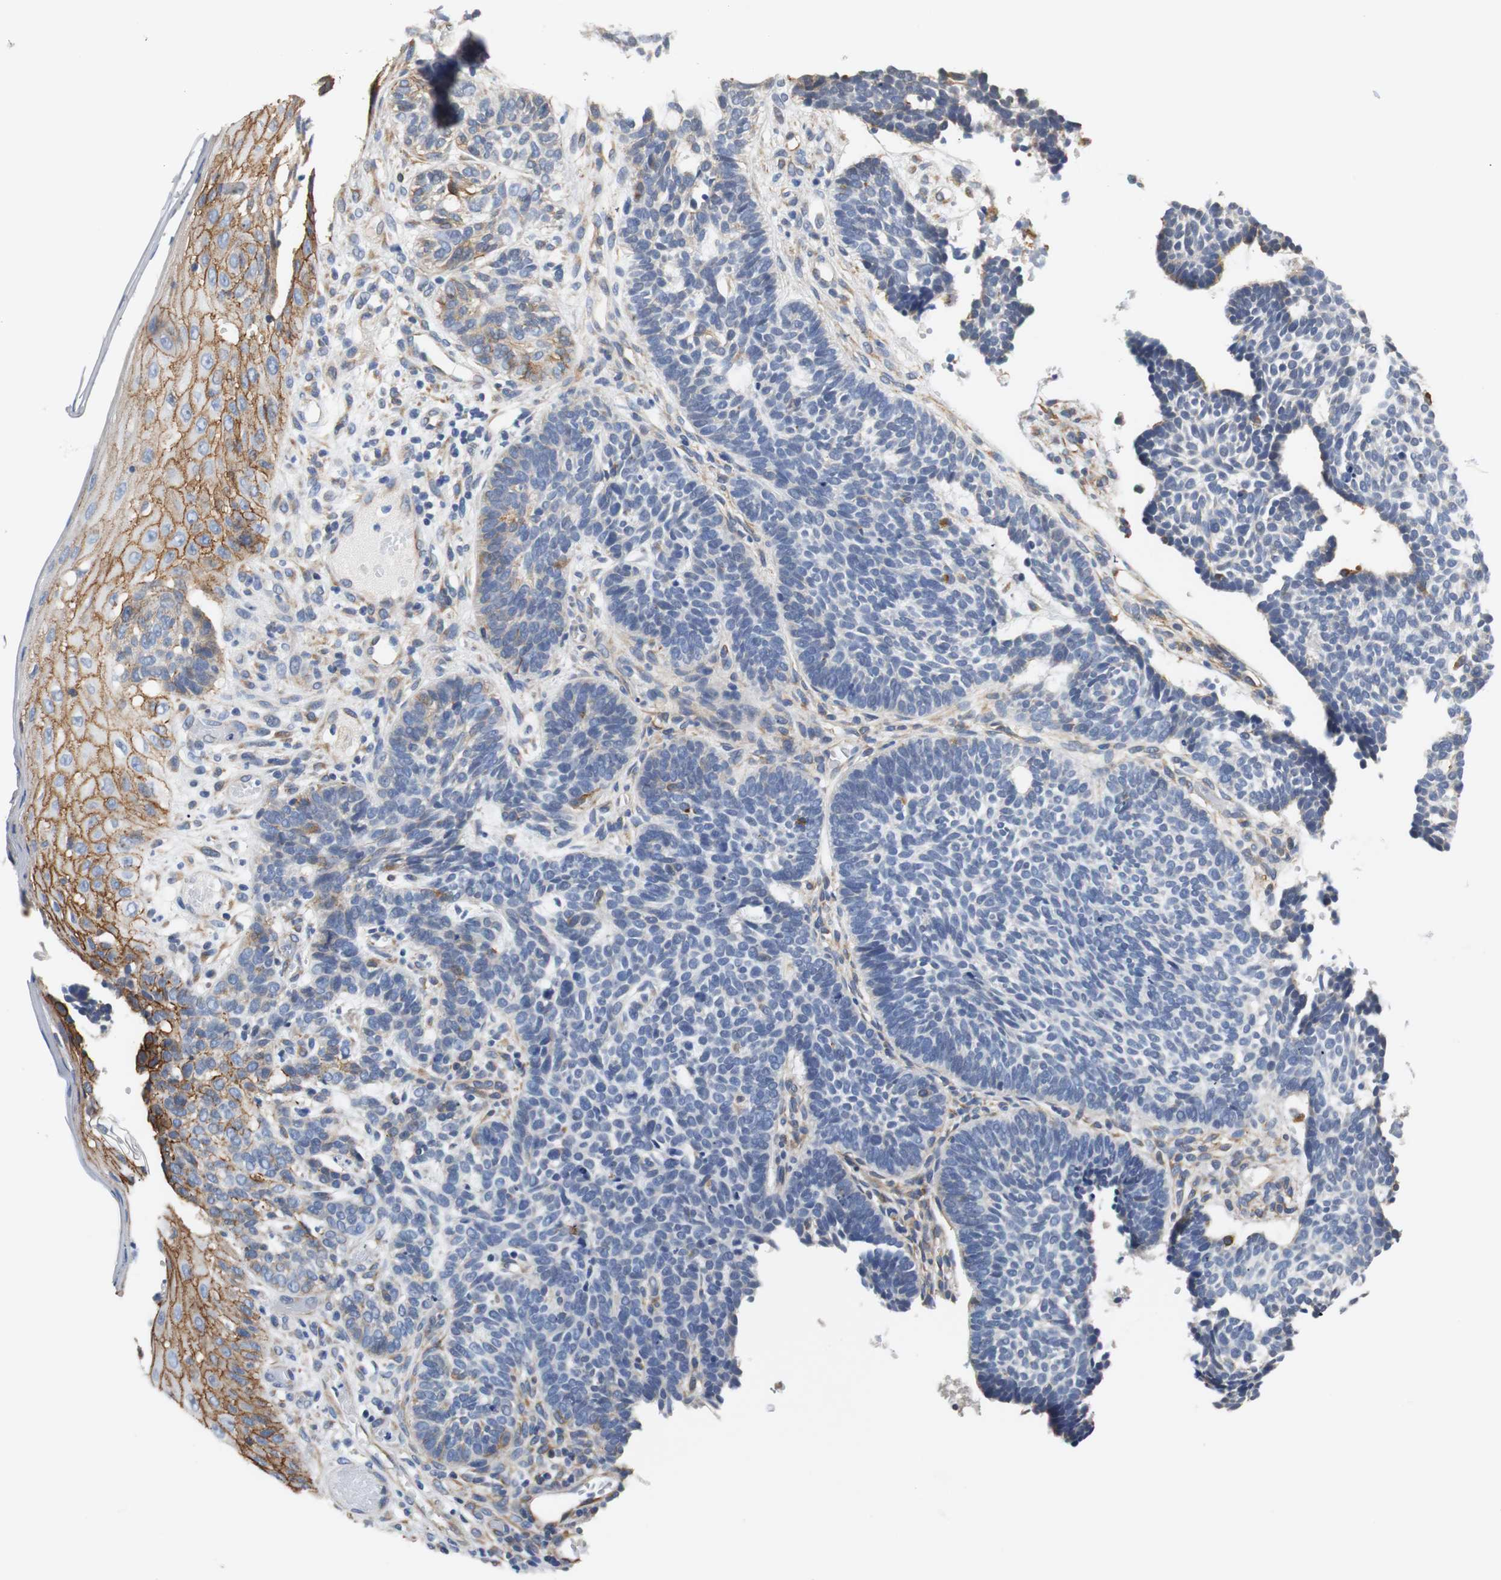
{"staining": {"intensity": "negative", "quantity": "none", "location": "none"}, "tissue": "skin cancer", "cell_type": "Tumor cells", "image_type": "cancer", "snomed": [{"axis": "morphology", "description": "Normal tissue, NOS"}, {"axis": "morphology", "description": "Basal cell carcinoma"}, {"axis": "topography", "description": "Skin"}], "caption": "The immunohistochemistry image has no significant positivity in tumor cells of skin cancer tissue.", "gene": "PCK1", "patient": {"sex": "male", "age": 87}}